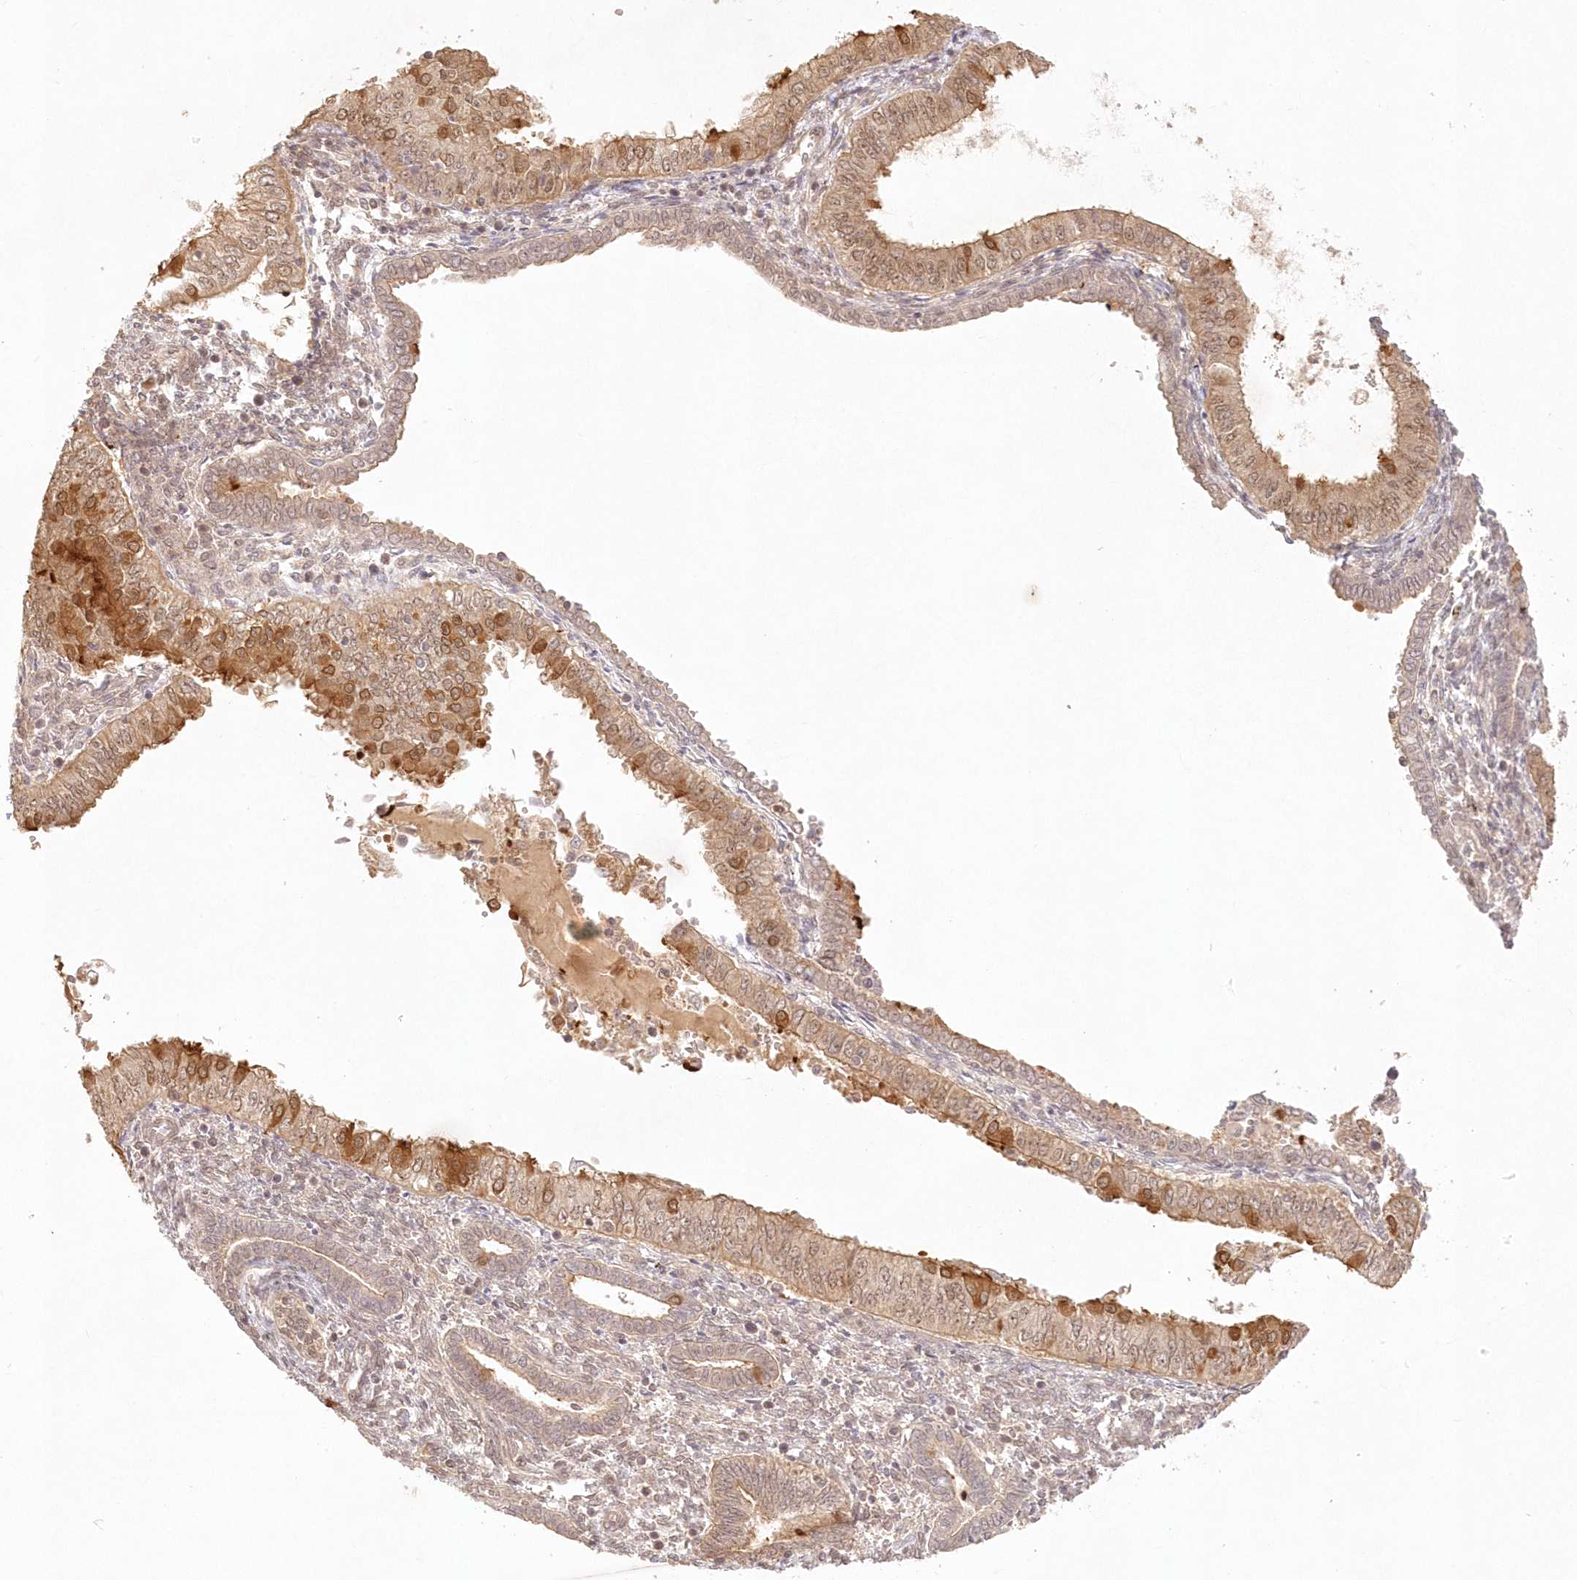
{"staining": {"intensity": "moderate", "quantity": ">75%", "location": "cytoplasmic/membranous"}, "tissue": "endometrial cancer", "cell_type": "Tumor cells", "image_type": "cancer", "snomed": [{"axis": "morphology", "description": "Normal tissue, NOS"}, {"axis": "morphology", "description": "Adenocarcinoma, NOS"}, {"axis": "topography", "description": "Endometrium"}], "caption": "A micrograph of human adenocarcinoma (endometrial) stained for a protein reveals moderate cytoplasmic/membranous brown staining in tumor cells.", "gene": "KIAA0232", "patient": {"sex": "female", "age": 53}}